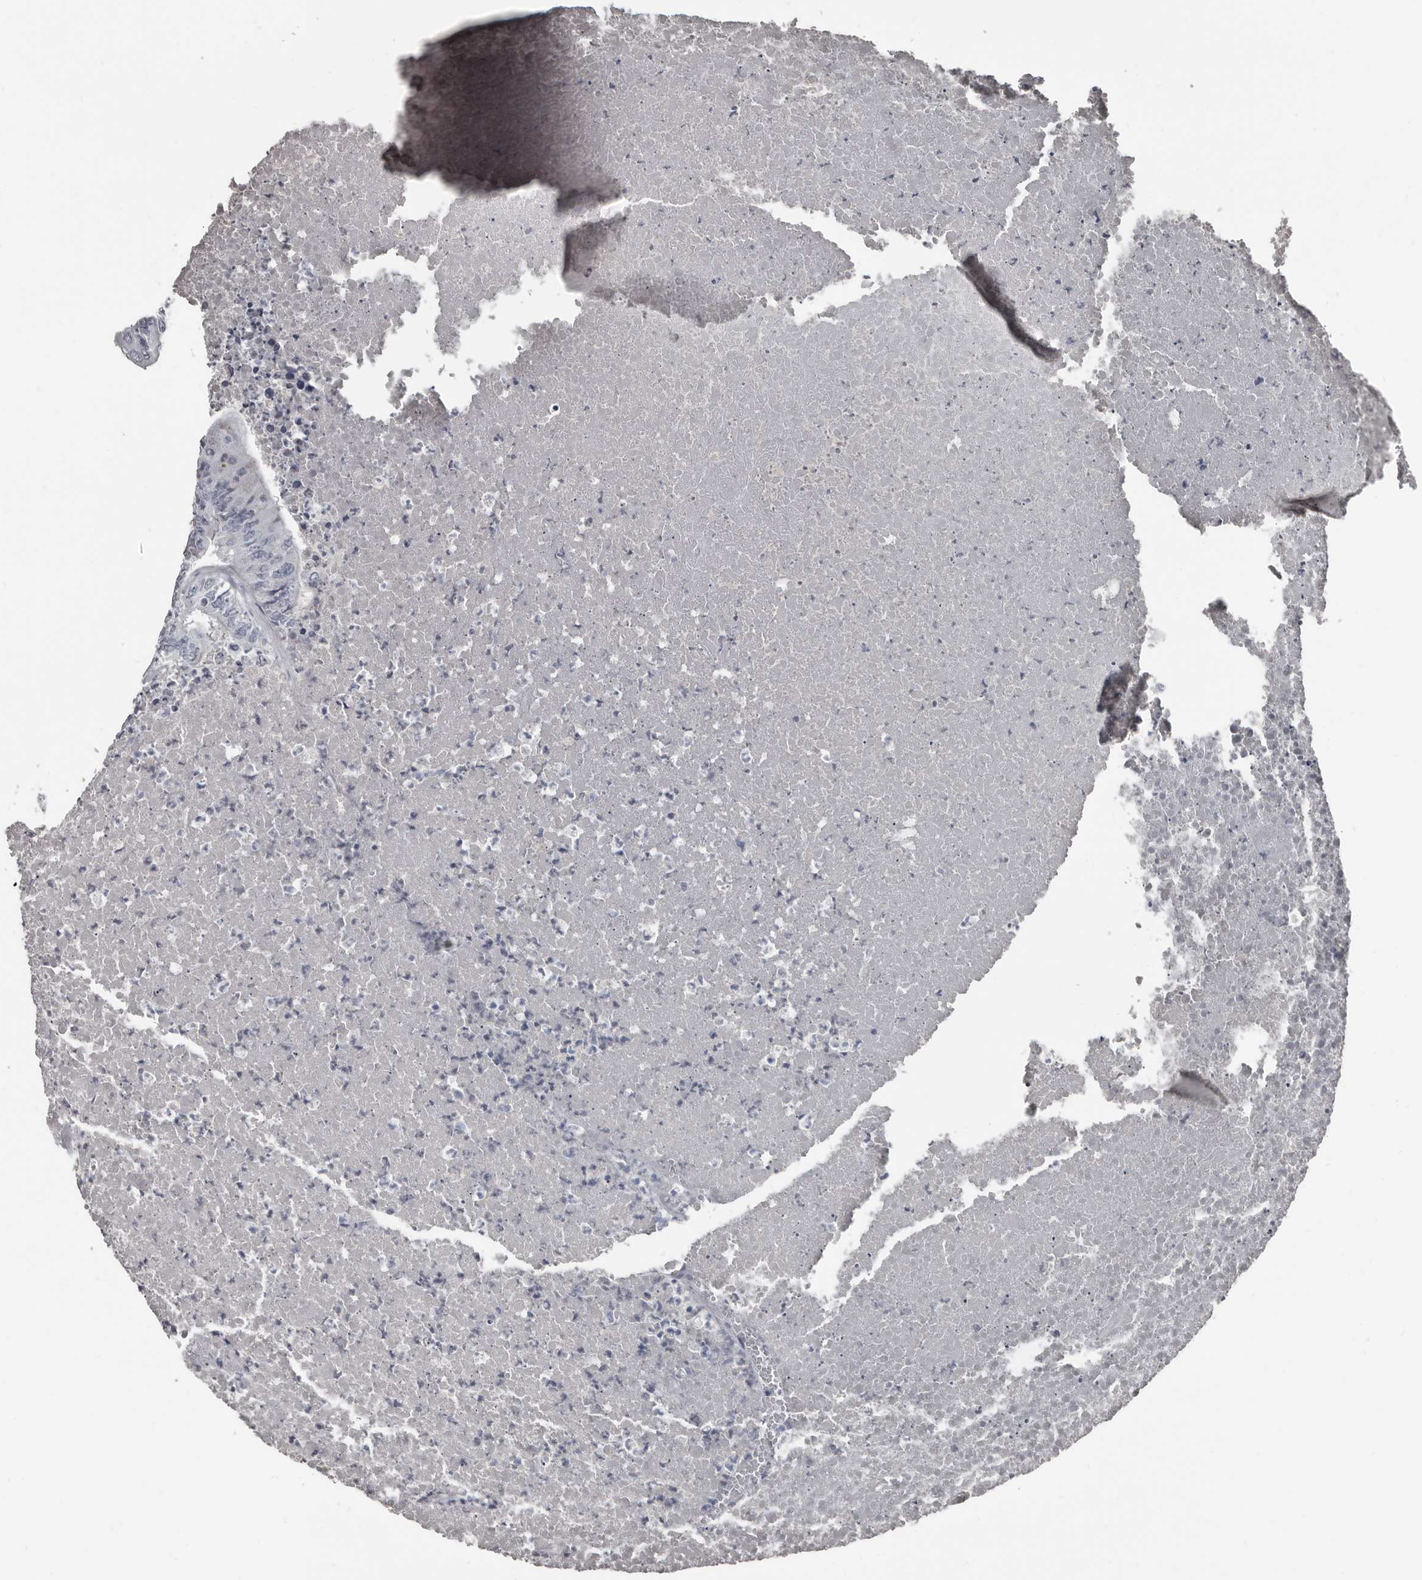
{"staining": {"intensity": "negative", "quantity": "none", "location": "none"}, "tissue": "colorectal cancer", "cell_type": "Tumor cells", "image_type": "cancer", "snomed": [{"axis": "morphology", "description": "Adenocarcinoma, NOS"}, {"axis": "topography", "description": "Colon"}], "caption": "Tumor cells are negative for brown protein staining in colorectal cancer (adenocarcinoma). The staining was performed using DAB to visualize the protein expression in brown, while the nuclei were stained in blue with hematoxylin (Magnification: 20x).", "gene": "GREB1", "patient": {"sex": "male", "age": 87}}